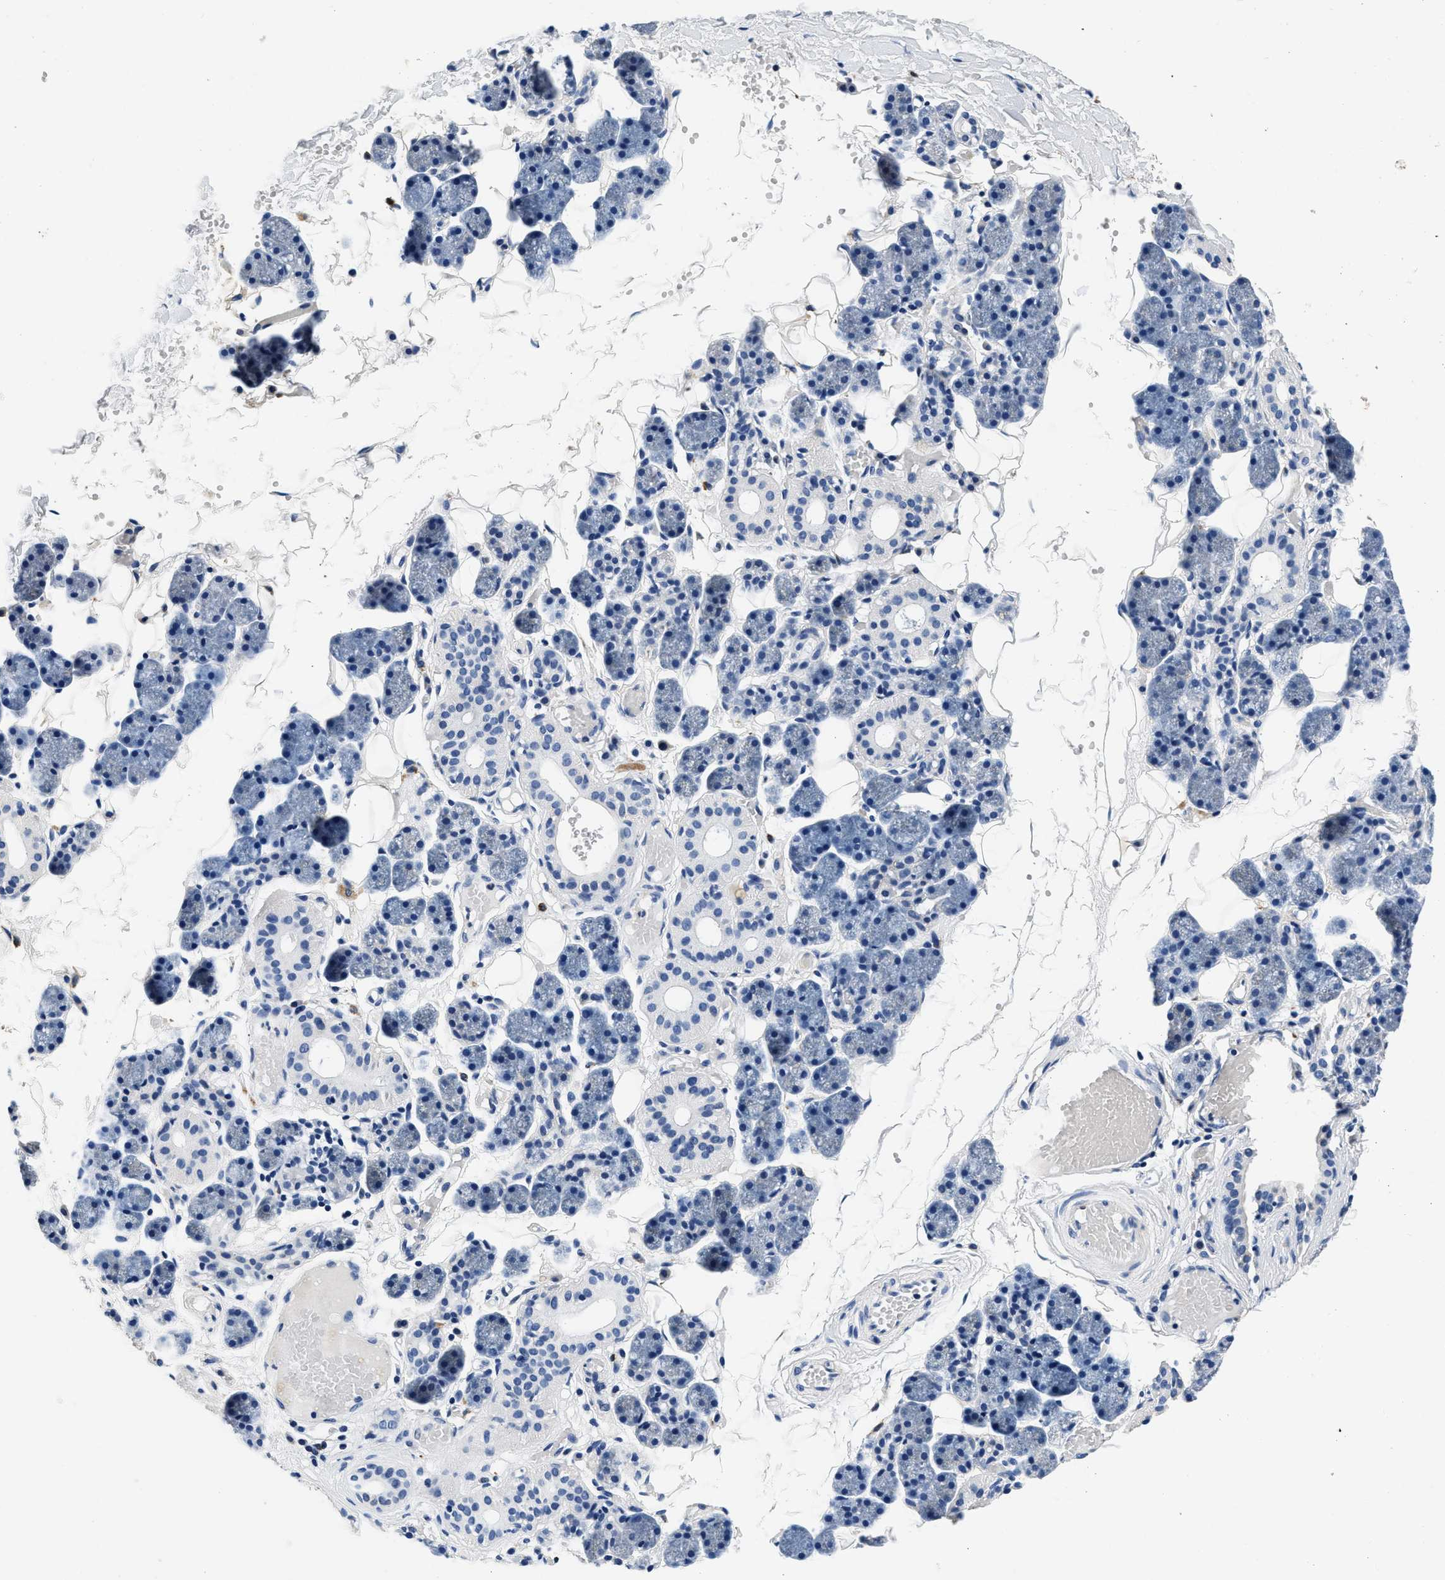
{"staining": {"intensity": "moderate", "quantity": "<25%", "location": "cytoplasmic/membranous"}, "tissue": "salivary gland", "cell_type": "Glandular cells", "image_type": "normal", "snomed": [{"axis": "morphology", "description": "Normal tissue, NOS"}, {"axis": "topography", "description": "Salivary gland"}], "caption": "Glandular cells reveal moderate cytoplasmic/membranous positivity in about <25% of cells in benign salivary gland.", "gene": "GRN", "patient": {"sex": "female", "age": 33}}